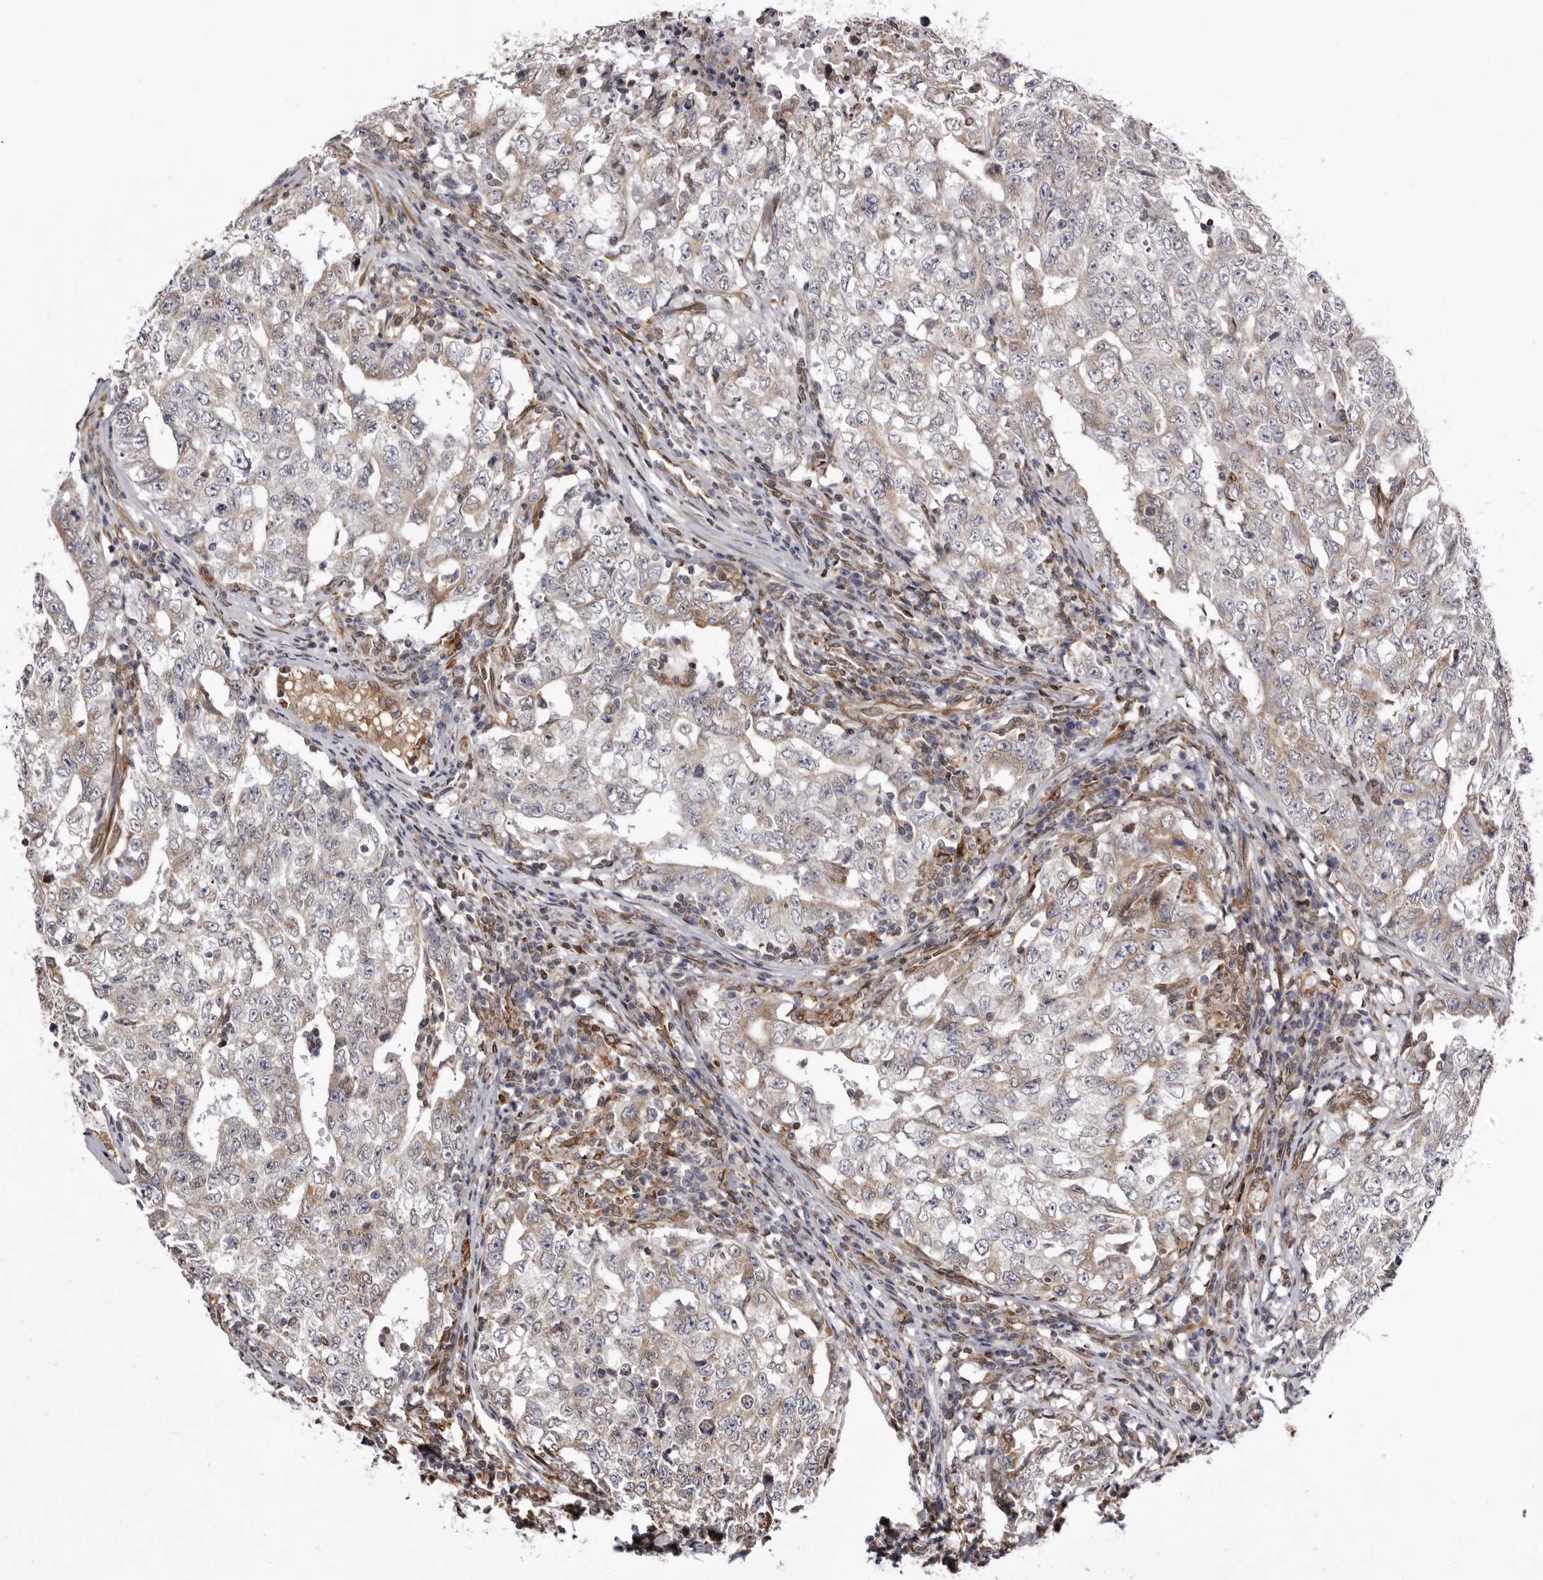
{"staining": {"intensity": "weak", "quantity": "<25%", "location": "cytoplasmic/membranous"}, "tissue": "testis cancer", "cell_type": "Tumor cells", "image_type": "cancer", "snomed": [{"axis": "morphology", "description": "Carcinoma, Embryonal, NOS"}, {"axis": "topography", "description": "Testis"}], "caption": "Tumor cells show no significant expression in testis embryonal carcinoma.", "gene": "C4orf3", "patient": {"sex": "male", "age": 26}}